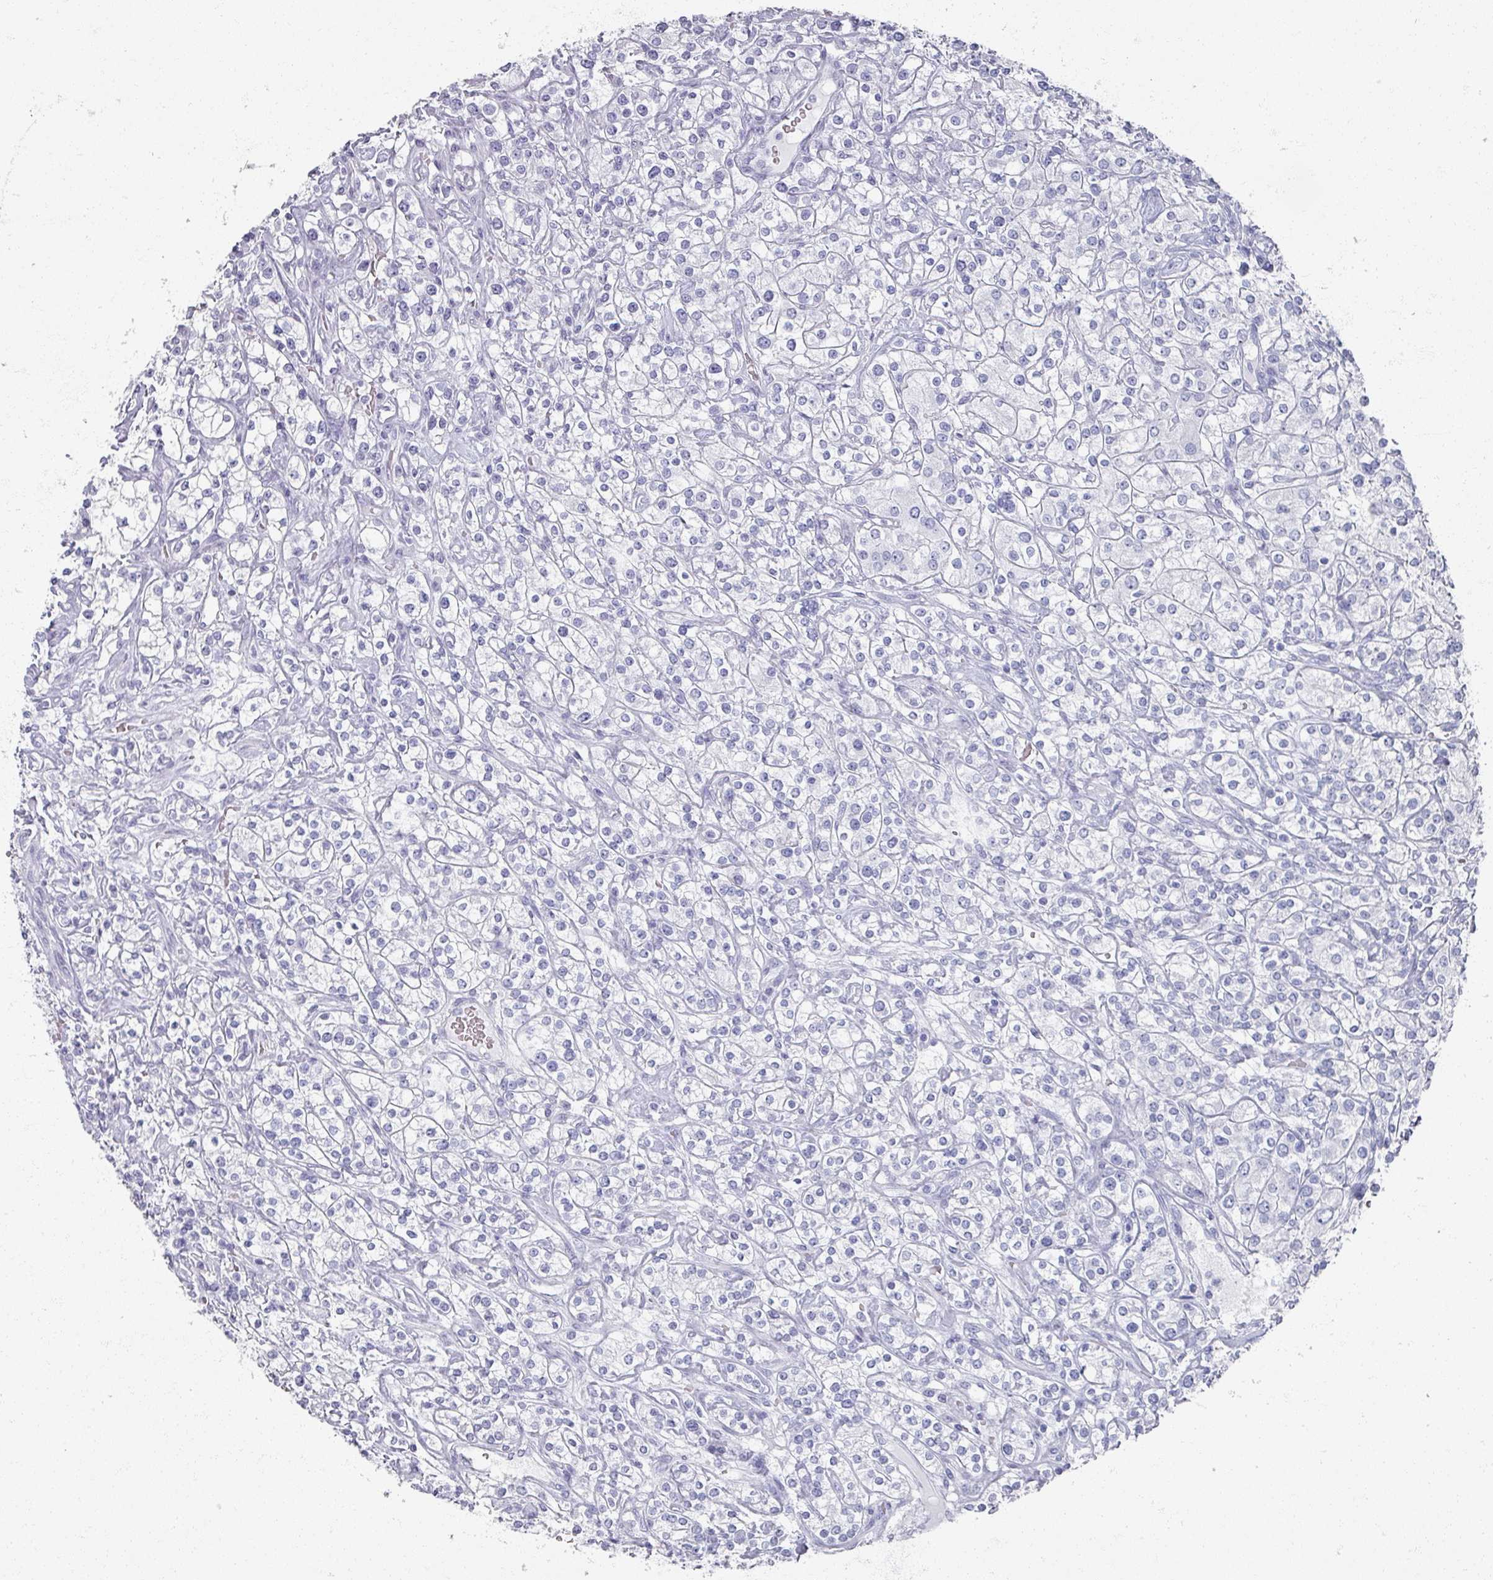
{"staining": {"intensity": "negative", "quantity": "none", "location": "none"}, "tissue": "renal cancer", "cell_type": "Tumor cells", "image_type": "cancer", "snomed": [{"axis": "morphology", "description": "Adenocarcinoma, NOS"}, {"axis": "topography", "description": "Kidney"}], "caption": "Immunohistochemistry (IHC) image of neoplastic tissue: human renal cancer stained with DAB exhibits no significant protein staining in tumor cells. The staining was performed using DAB (3,3'-diaminobenzidine) to visualize the protein expression in brown, while the nuclei were stained in blue with hematoxylin (Magnification: 20x).", "gene": "OMG", "patient": {"sex": "male", "age": 77}}